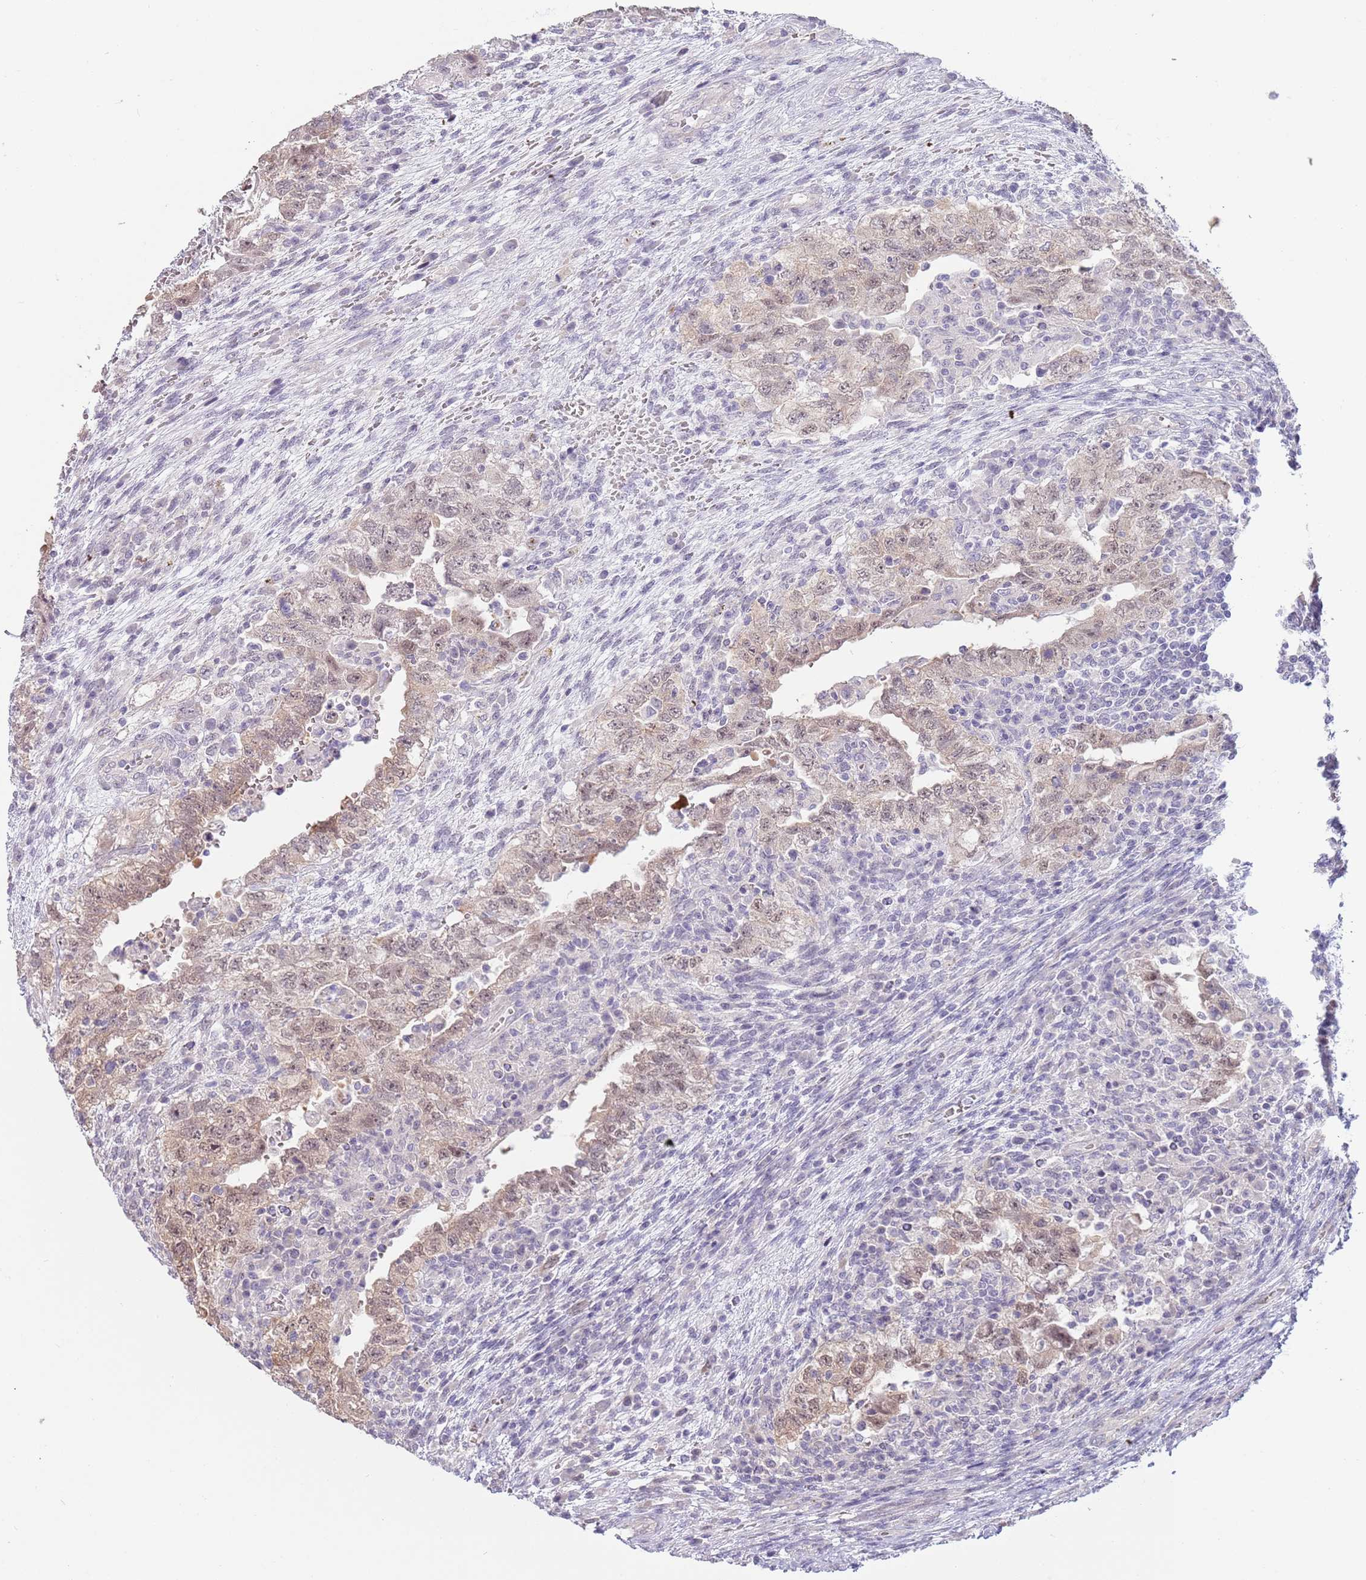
{"staining": {"intensity": "weak", "quantity": "25%-75%", "location": "nuclear"}, "tissue": "testis cancer", "cell_type": "Tumor cells", "image_type": "cancer", "snomed": [{"axis": "morphology", "description": "Carcinoma, Embryonal, NOS"}, {"axis": "topography", "description": "Testis"}], "caption": "Embryonal carcinoma (testis) stained with a protein marker exhibits weak staining in tumor cells.", "gene": "LDHD", "patient": {"sex": "male", "age": 26}}